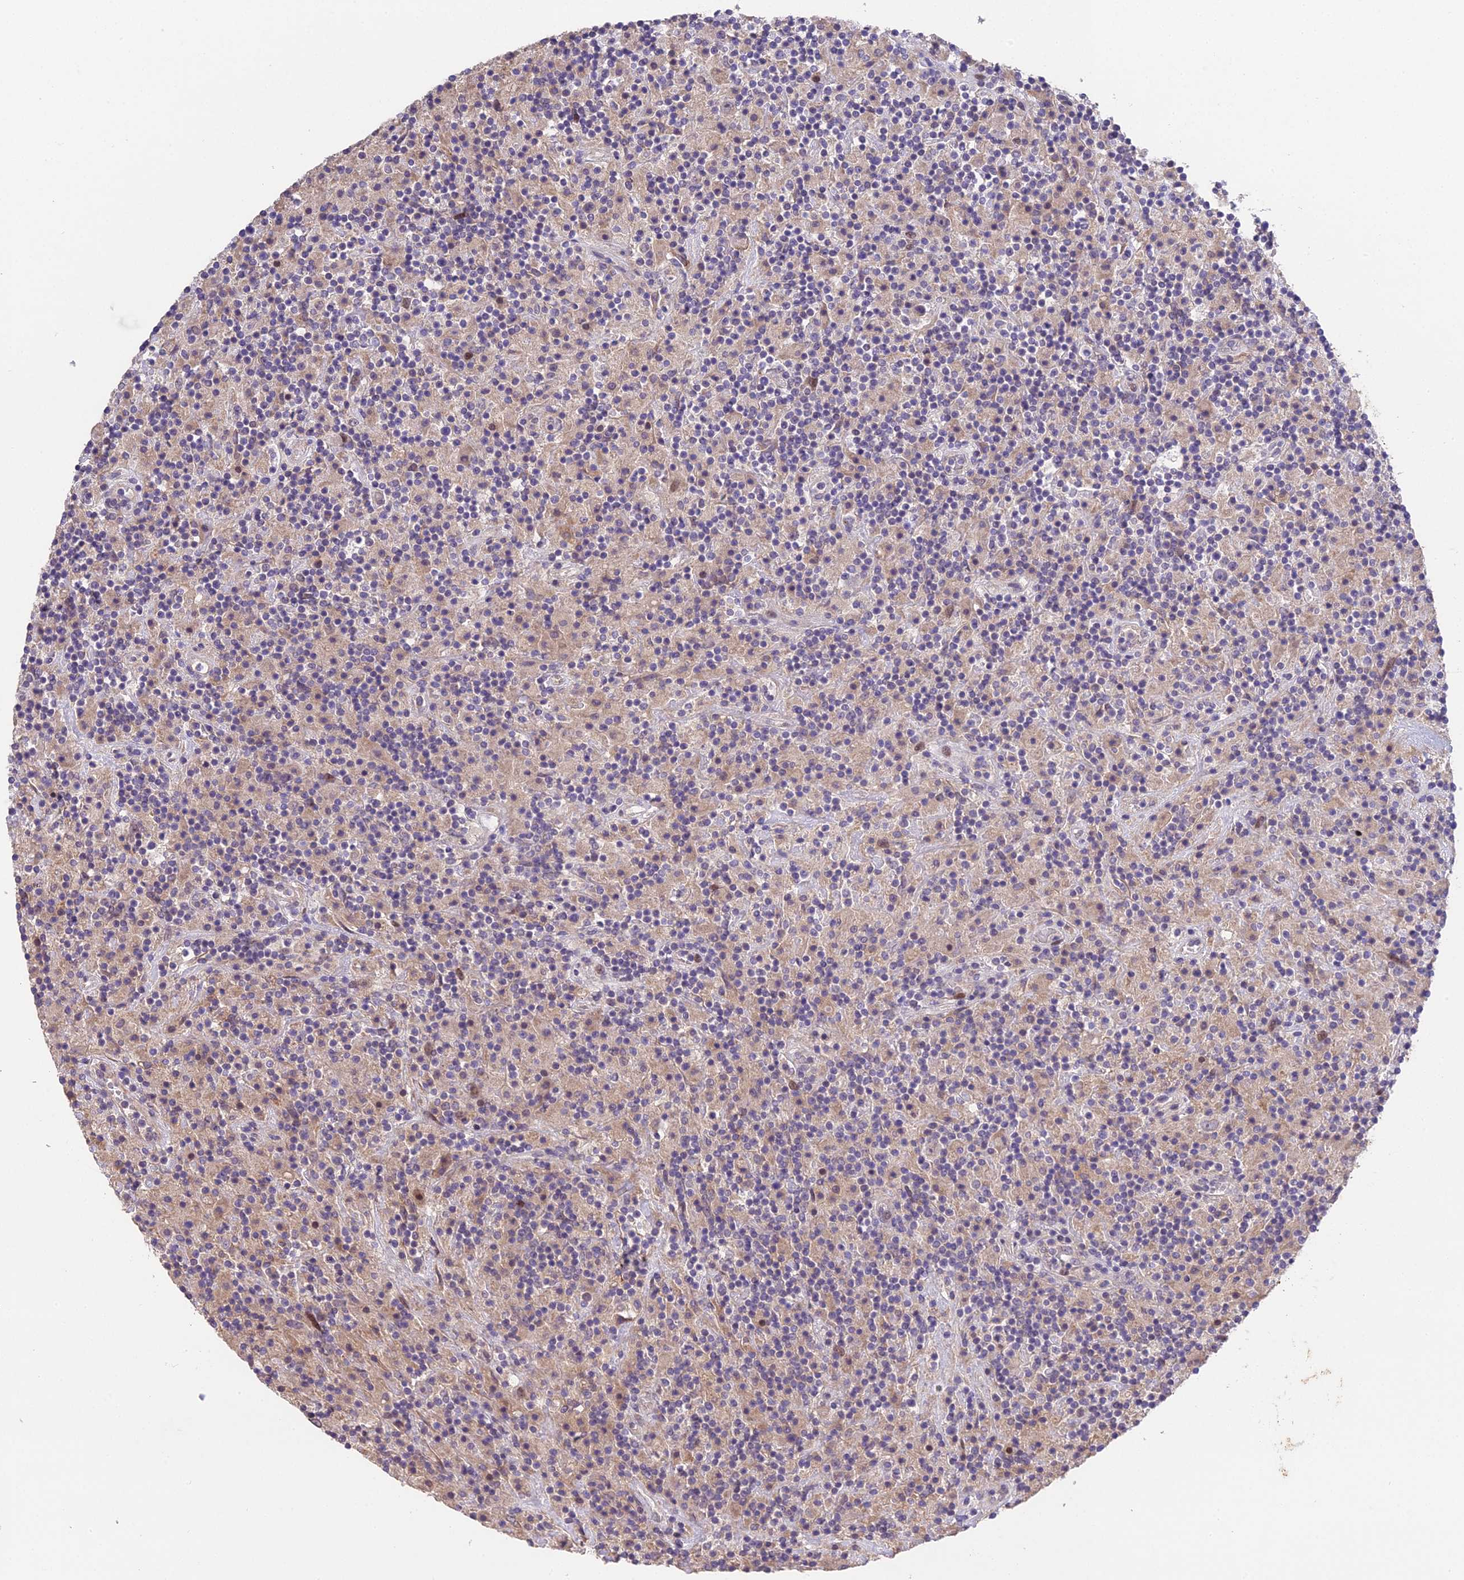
{"staining": {"intensity": "negative", "quantity": "none", "location": "none"}, "tissue": "lymphoma", "cell_type": "Tumor cells", "image_type": "cancer", "snomed": [{"axis": "morphology", "description": "Hodgkin's disease, NOS"}, {"axis": "topography", "description": "Lymph node"}], "caption": "IHC image of neoplastic tissue: lymphoma stained with DAB (3,3'-diaminobenzidine) reveals no significant protein staining in tumor cells.", "gene": "PUS10", "patient": {"sex": "male", "age": 70}}